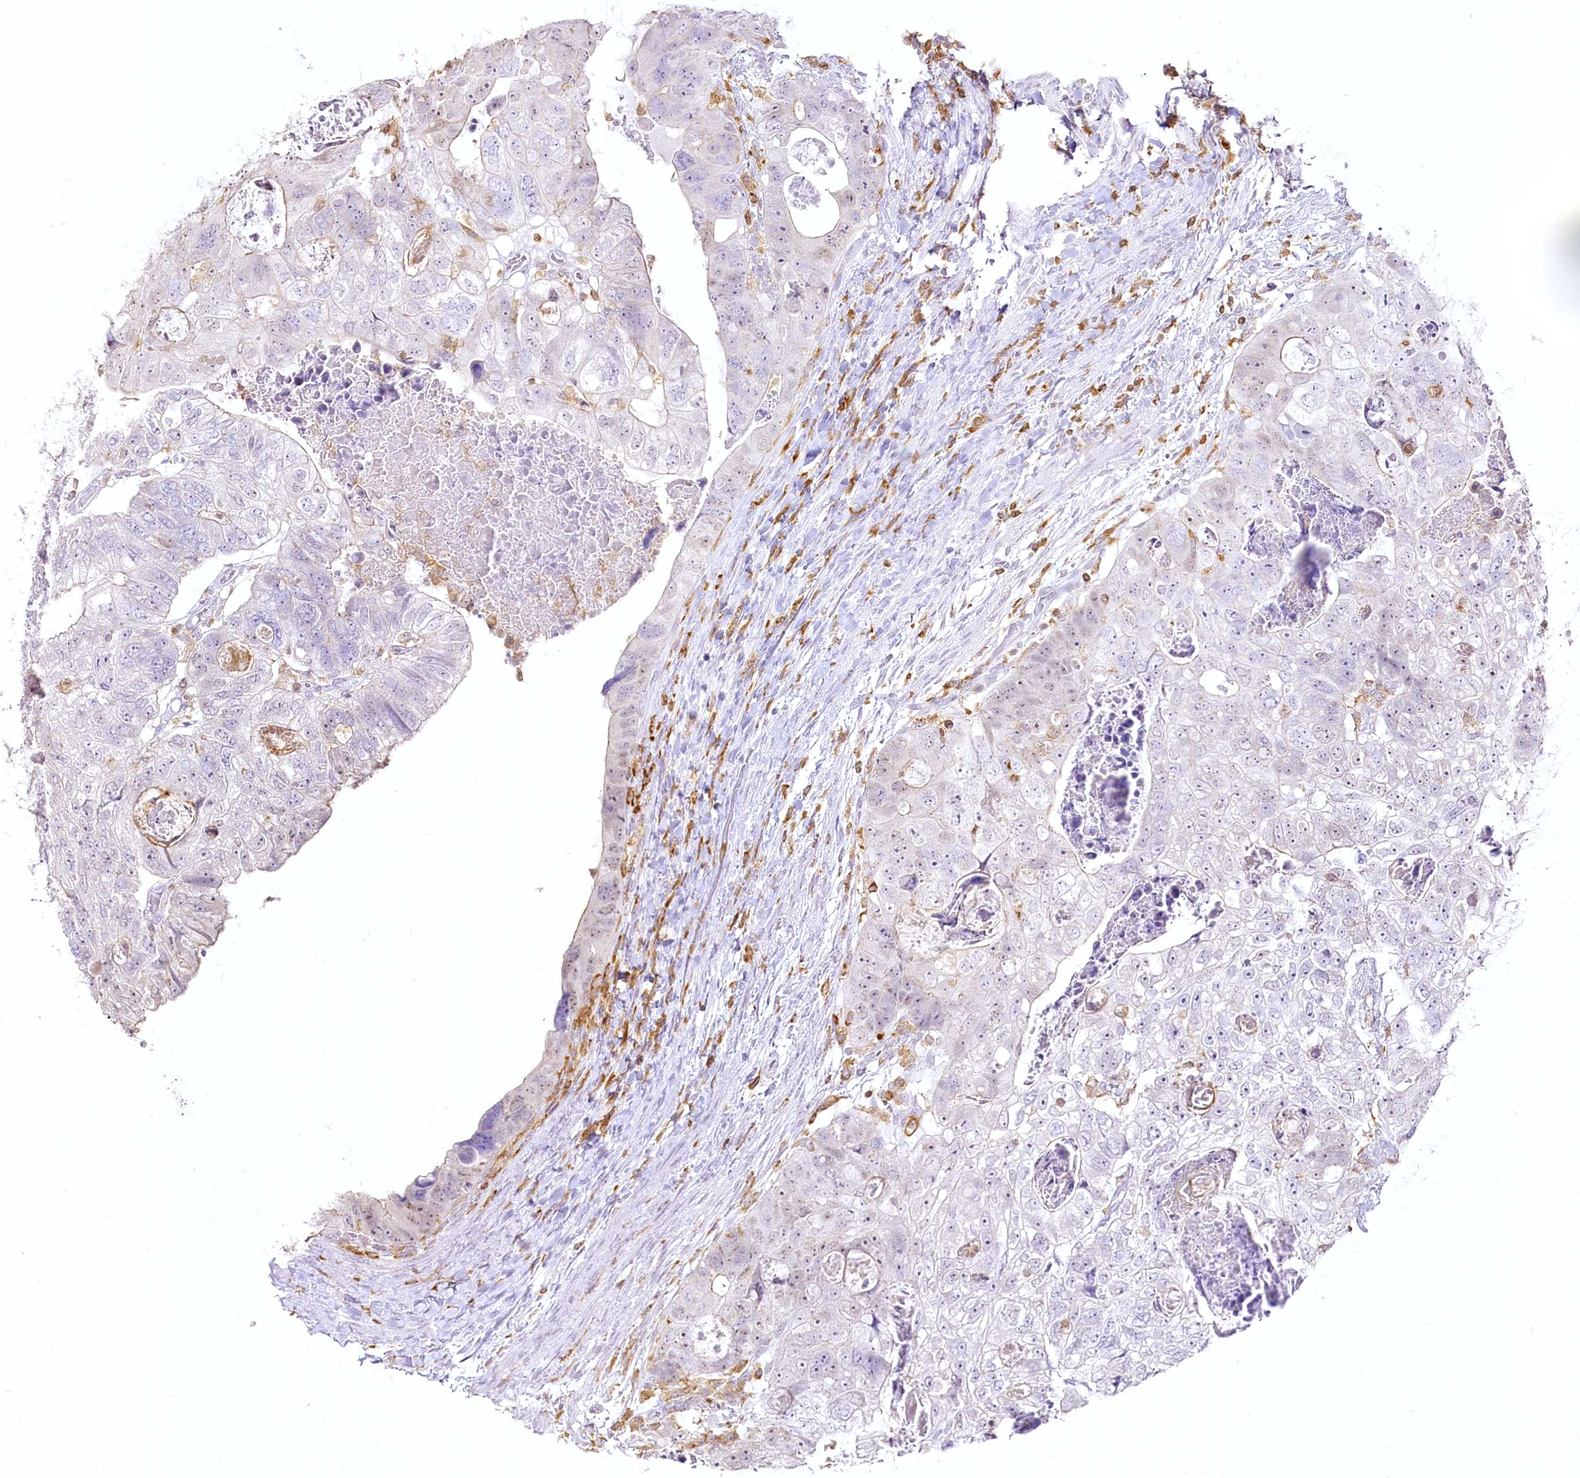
{"staining": {"intensity": "negative", "quantity": "none", "location": "none"}, "tissue": "colorectal cancer", "cell_type": "Tumor cells", "image_type": "cancer", "snomed": [{"axis": "morphology", "description": "Adenocarcinoma, NOS"}, {"axis": "topography", "description": "Rectum"}], "caption": "Image shows no protein expression in tumor cells of colorectal cancer tissue.", "gene": "DOCK2", "patient": {"sex": "male", "age": 59}}